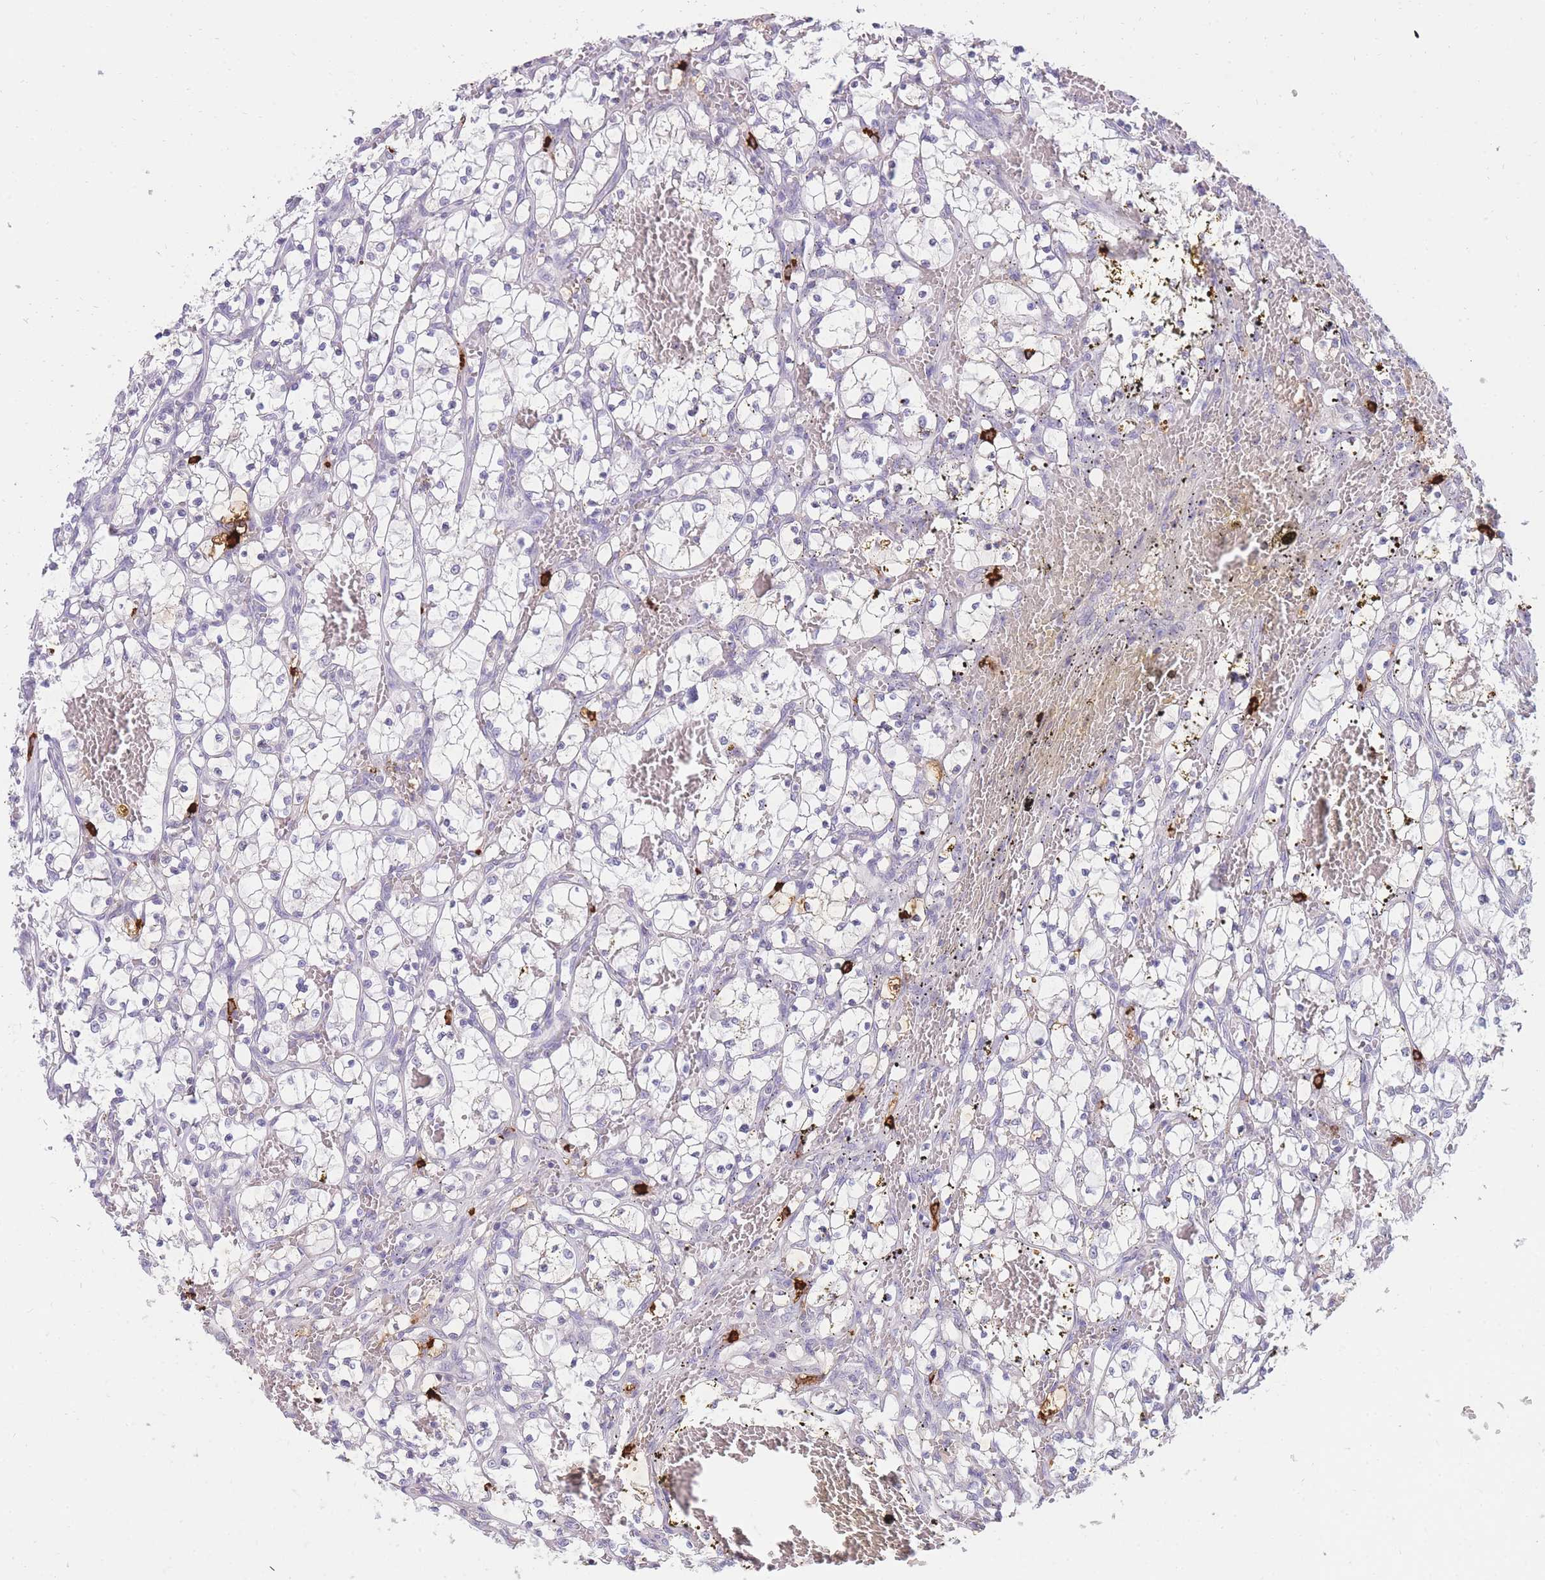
{"staining": {"intensity": "negative", "quantity": "none", "location": "none"}, "tissue": "renal cancer", "cell_type": "Tumor cells", "image_type": "cancer", "snomed": [{"axis": "morphology", "description": "Adenocarcinoma, NOS"}, {"axis": "topography", "description": "Kidney"}], "caption": "Immunohistochemistry (IHC) histopathology image of neoplastic tissue: human renal cancer (adenocarcinoma) stained with DAB (3,3'-diaminobenzidine) exhibits no significant protein expression in tumor cells. (DAB immunohistochemistry visualized using brightfield microscopy, high magnification).", "gene": "TPSD1", "patient": {"sex": "female", "age": 69}}